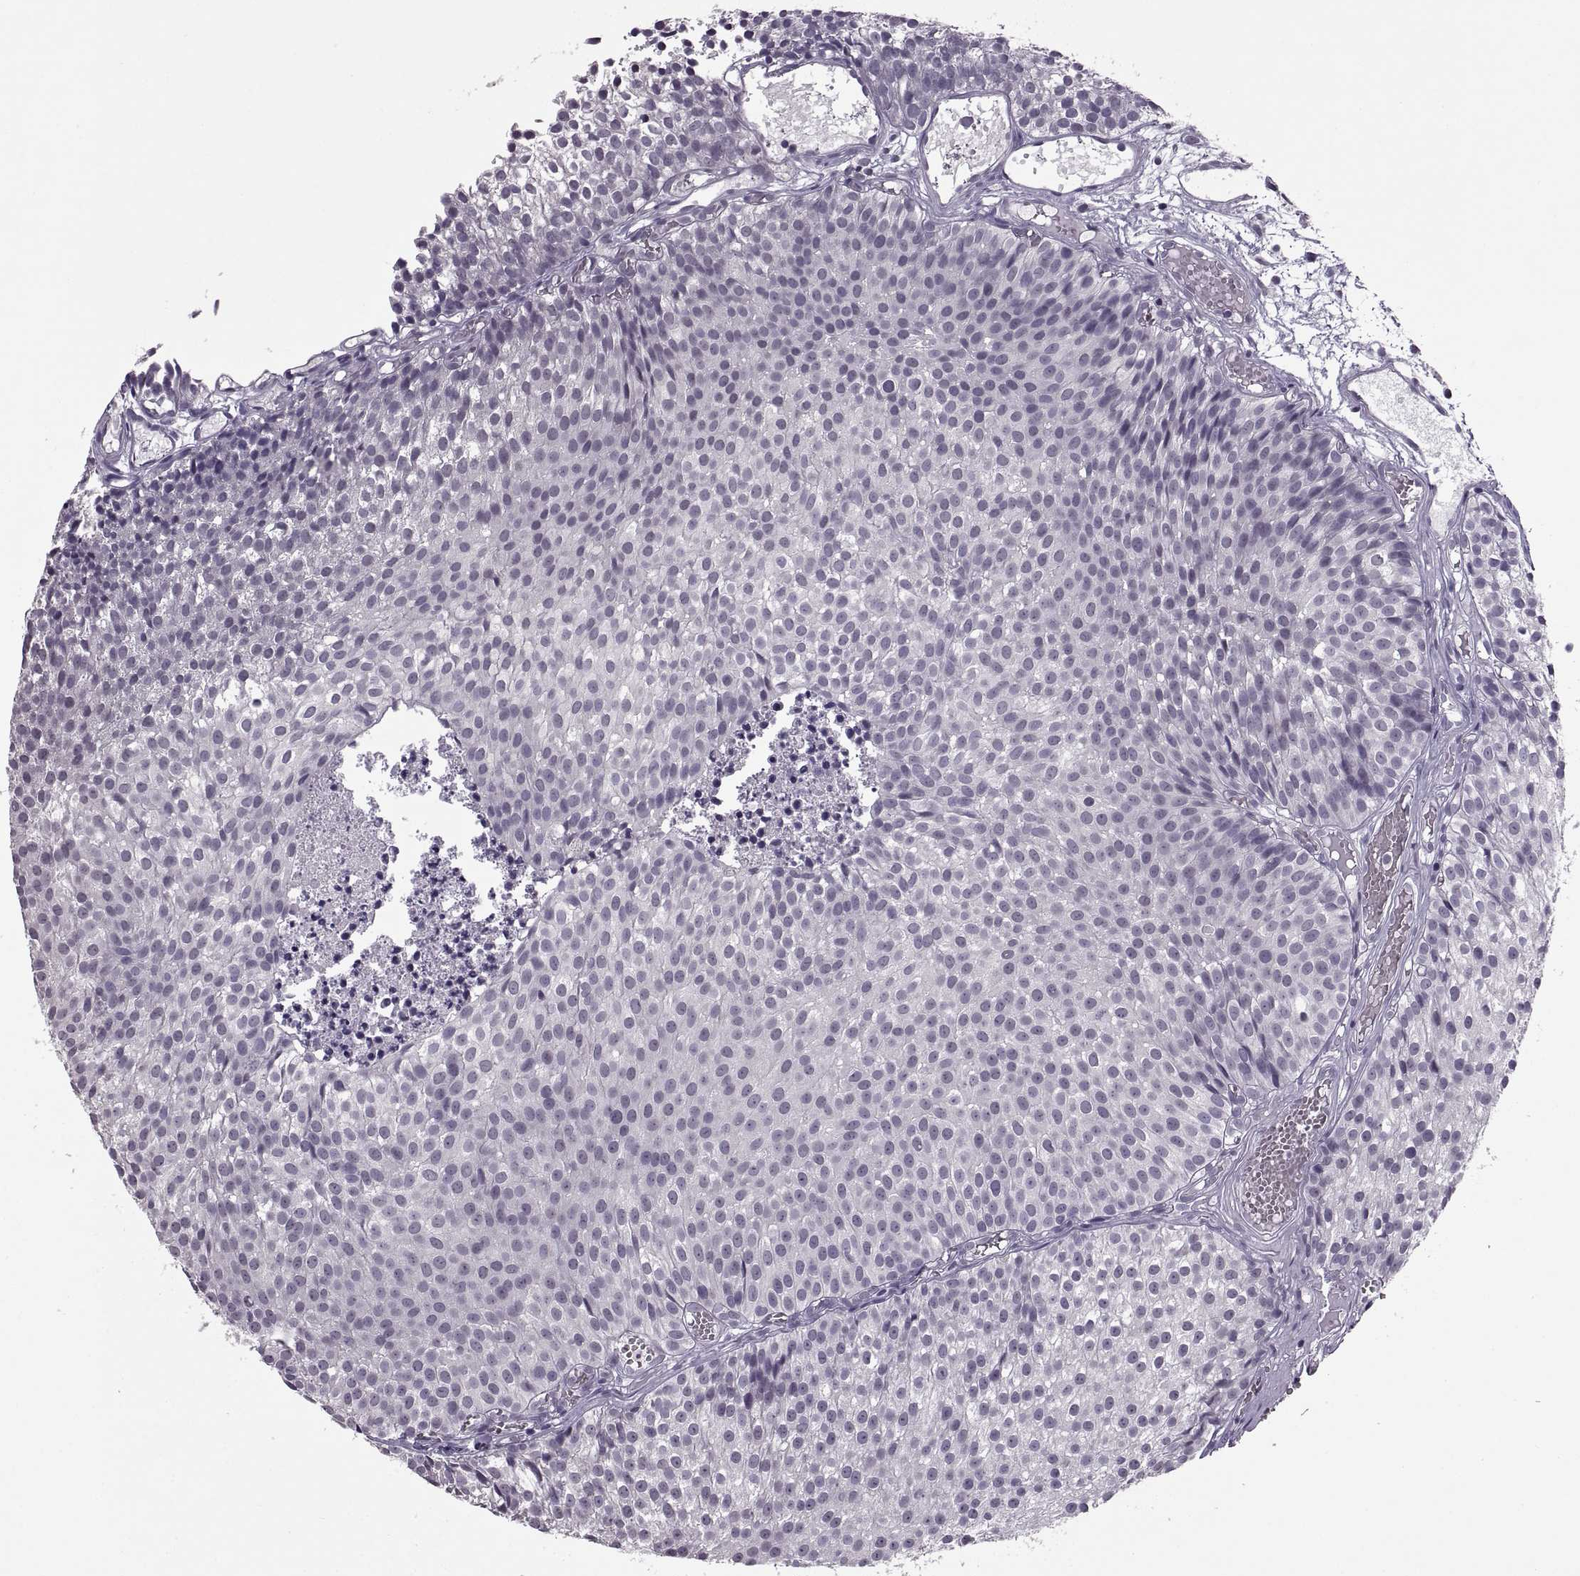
{"staining": {"intensity": "negative", "quantity": "none", "location": "none"}, "tissue": "urothelial cancer", "cell_type": "Tumor cells", "image_type": "cancer", "snomed": [{"axis": "morphology", "description": "Urothelial carcinoma, Low grade"}, {"axis": "topography", "description": "Urinary bladder"}], "caption": "There is no significant positivity in tumor cells of urothelial carcinoma (low-grade).", "gene": "OTP", "patient": {"sex": "male", "age": 63}}